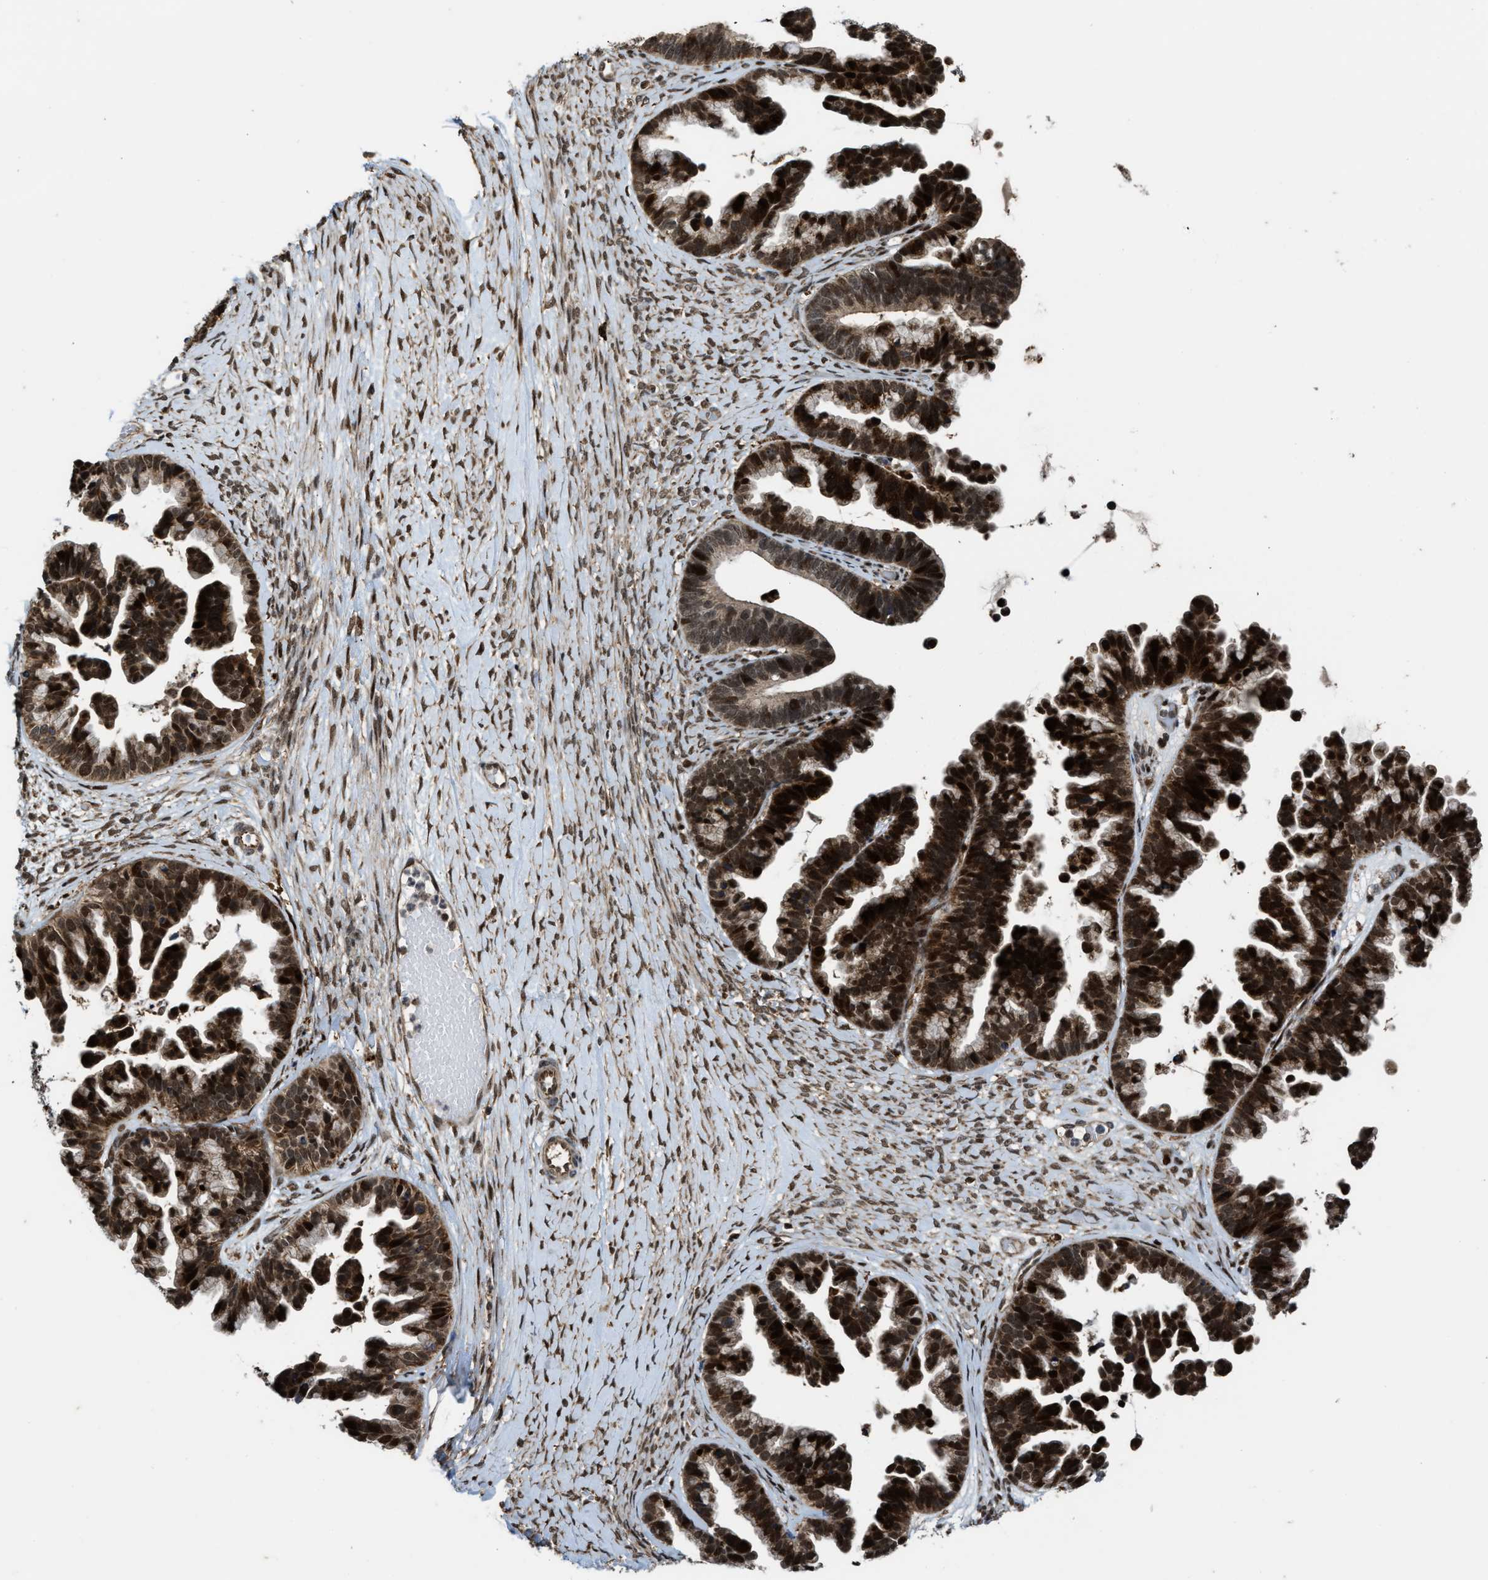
{"staining": {"intensity": "strong", "quantity": ">75%", "location": "cytoplasmic/membranous,nuclear"}, "tissue": "ovarian cancer", "cell_type": "Tumor cells", "image_type": "cancer", "snomed": [{"axis": "morphology", "description": "Cystadenocarcinoma, serous, NOS"}, {"axis": "topography", "description": "Ovary"}], "caption": "High-magnification brightfield microscopy of ovarian cancer (serous cystadenocarcinoma) stained with DAB (3,3'-diaminobenzidine) (brown) and counterstained with hematoxylin (blue). tumor cells exhibit strong cytoplasmic/membranous and nuclear positivity is seen in about>75% of cells.", "gene": "ZNF250", "patient": {"sex": "female", "age": 56}}